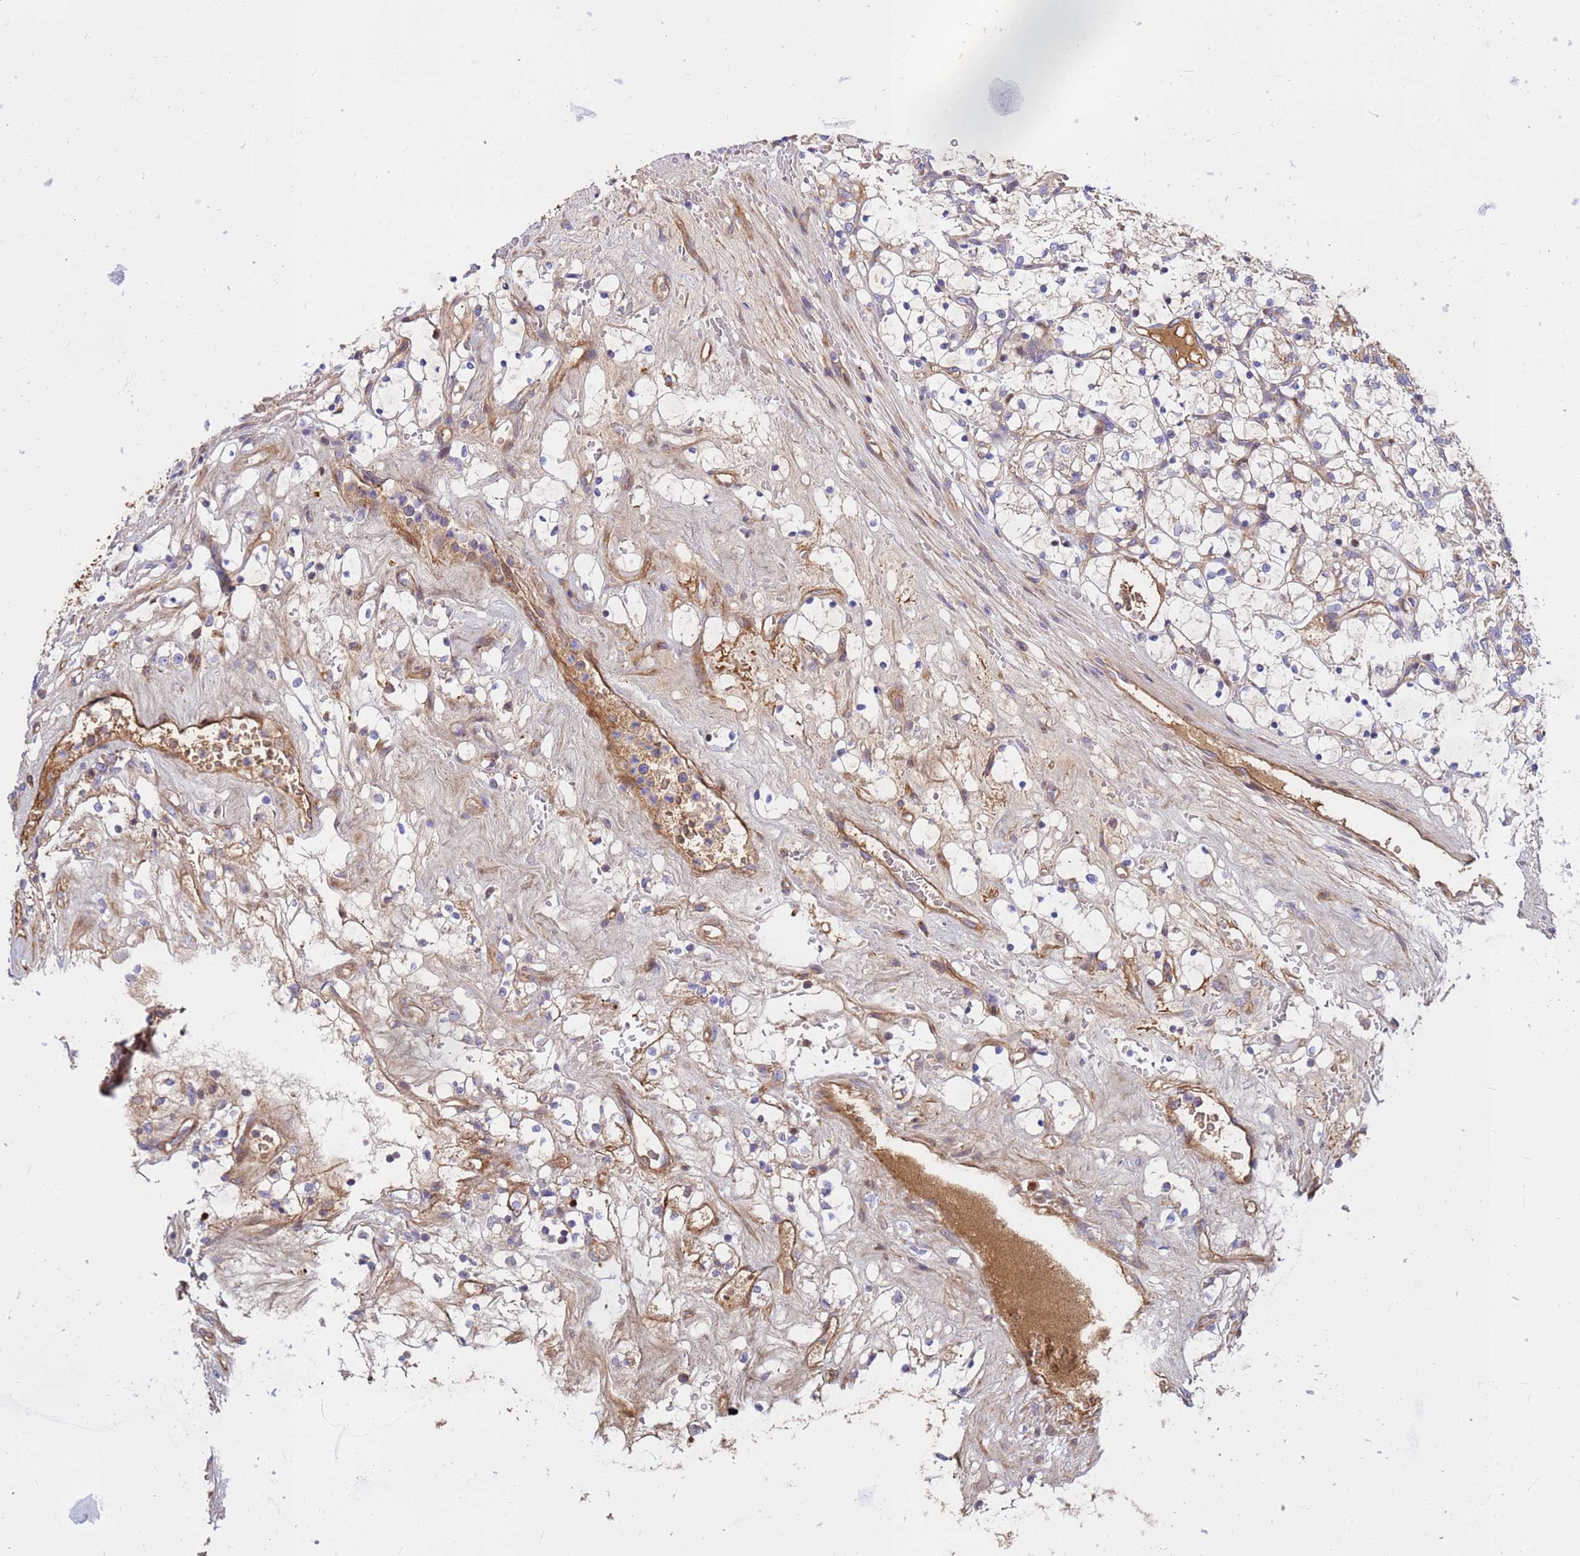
{"staining": {"intensity": "negative", "quantity": "none", "location": "none"}, "tissue": "renal cancer", "cell_type": "Tumor cells", "image_type": "cancer", "snomed": [{"axis": "morphology", "description": "Adenocarcinoma, NOS"}, {"axis": "topography", "description": "Kidney"}], "caption": "This is an immunohistochemistry (IHC) histopathology image of renal adenocarcinoma. There is no positivity in tumor cells.", "gene": "CRHBP", "patient": {"sex": "female", "age": 69}}